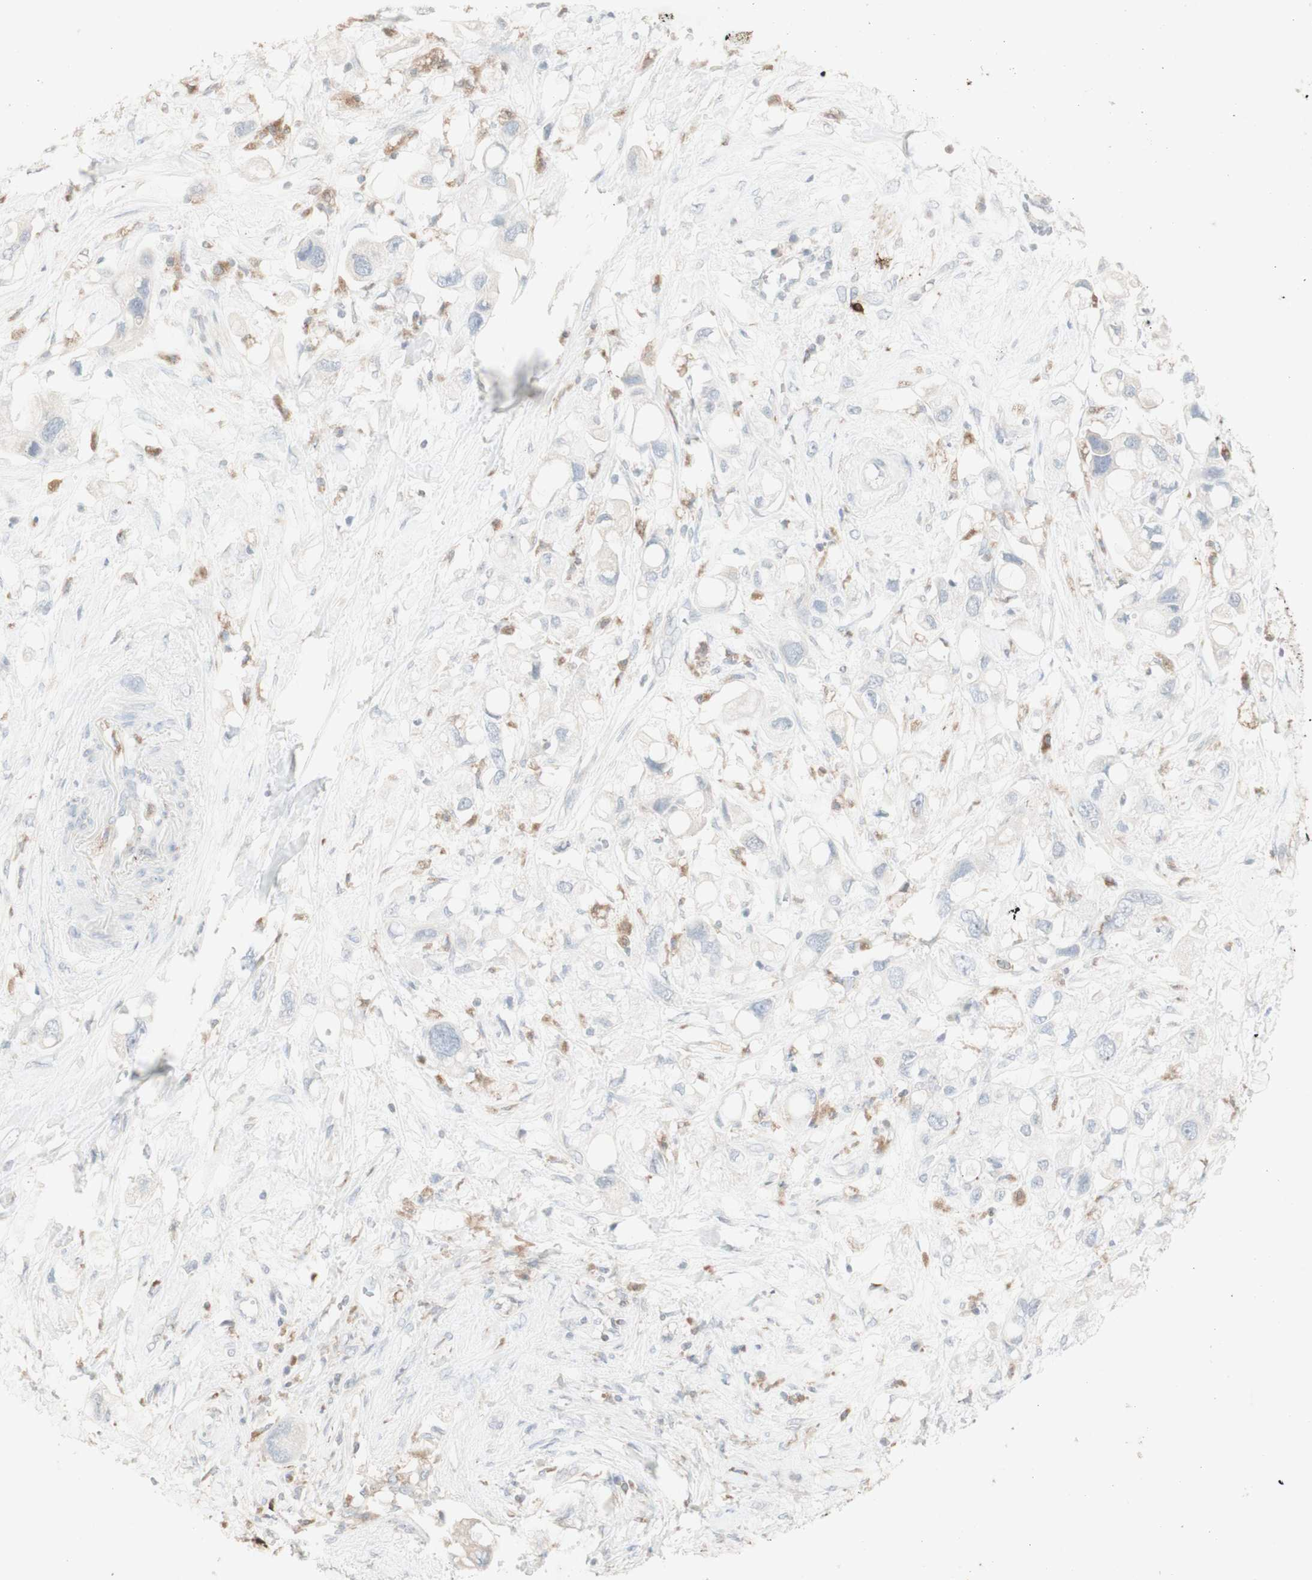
{"staining": {"intensity": "negative", "quantity": "none", "location": "none"}, "tissue": "pancreatic cancer", "cell_type": "Tumor cells", "image_type": "cancer", "snomed": [{"axis": "morphology", "description": "Adenocarcinoma, NOS"}, {"axis": "topography", "description": "Pancreas"}], "caption": "Pancreatic cancer (adenocarcinoma) stained for a protein using IHC shows no positivity tumor cells.", "gene": "ATP6V1B1", "patient": {"sex": "female", "age": 56}}